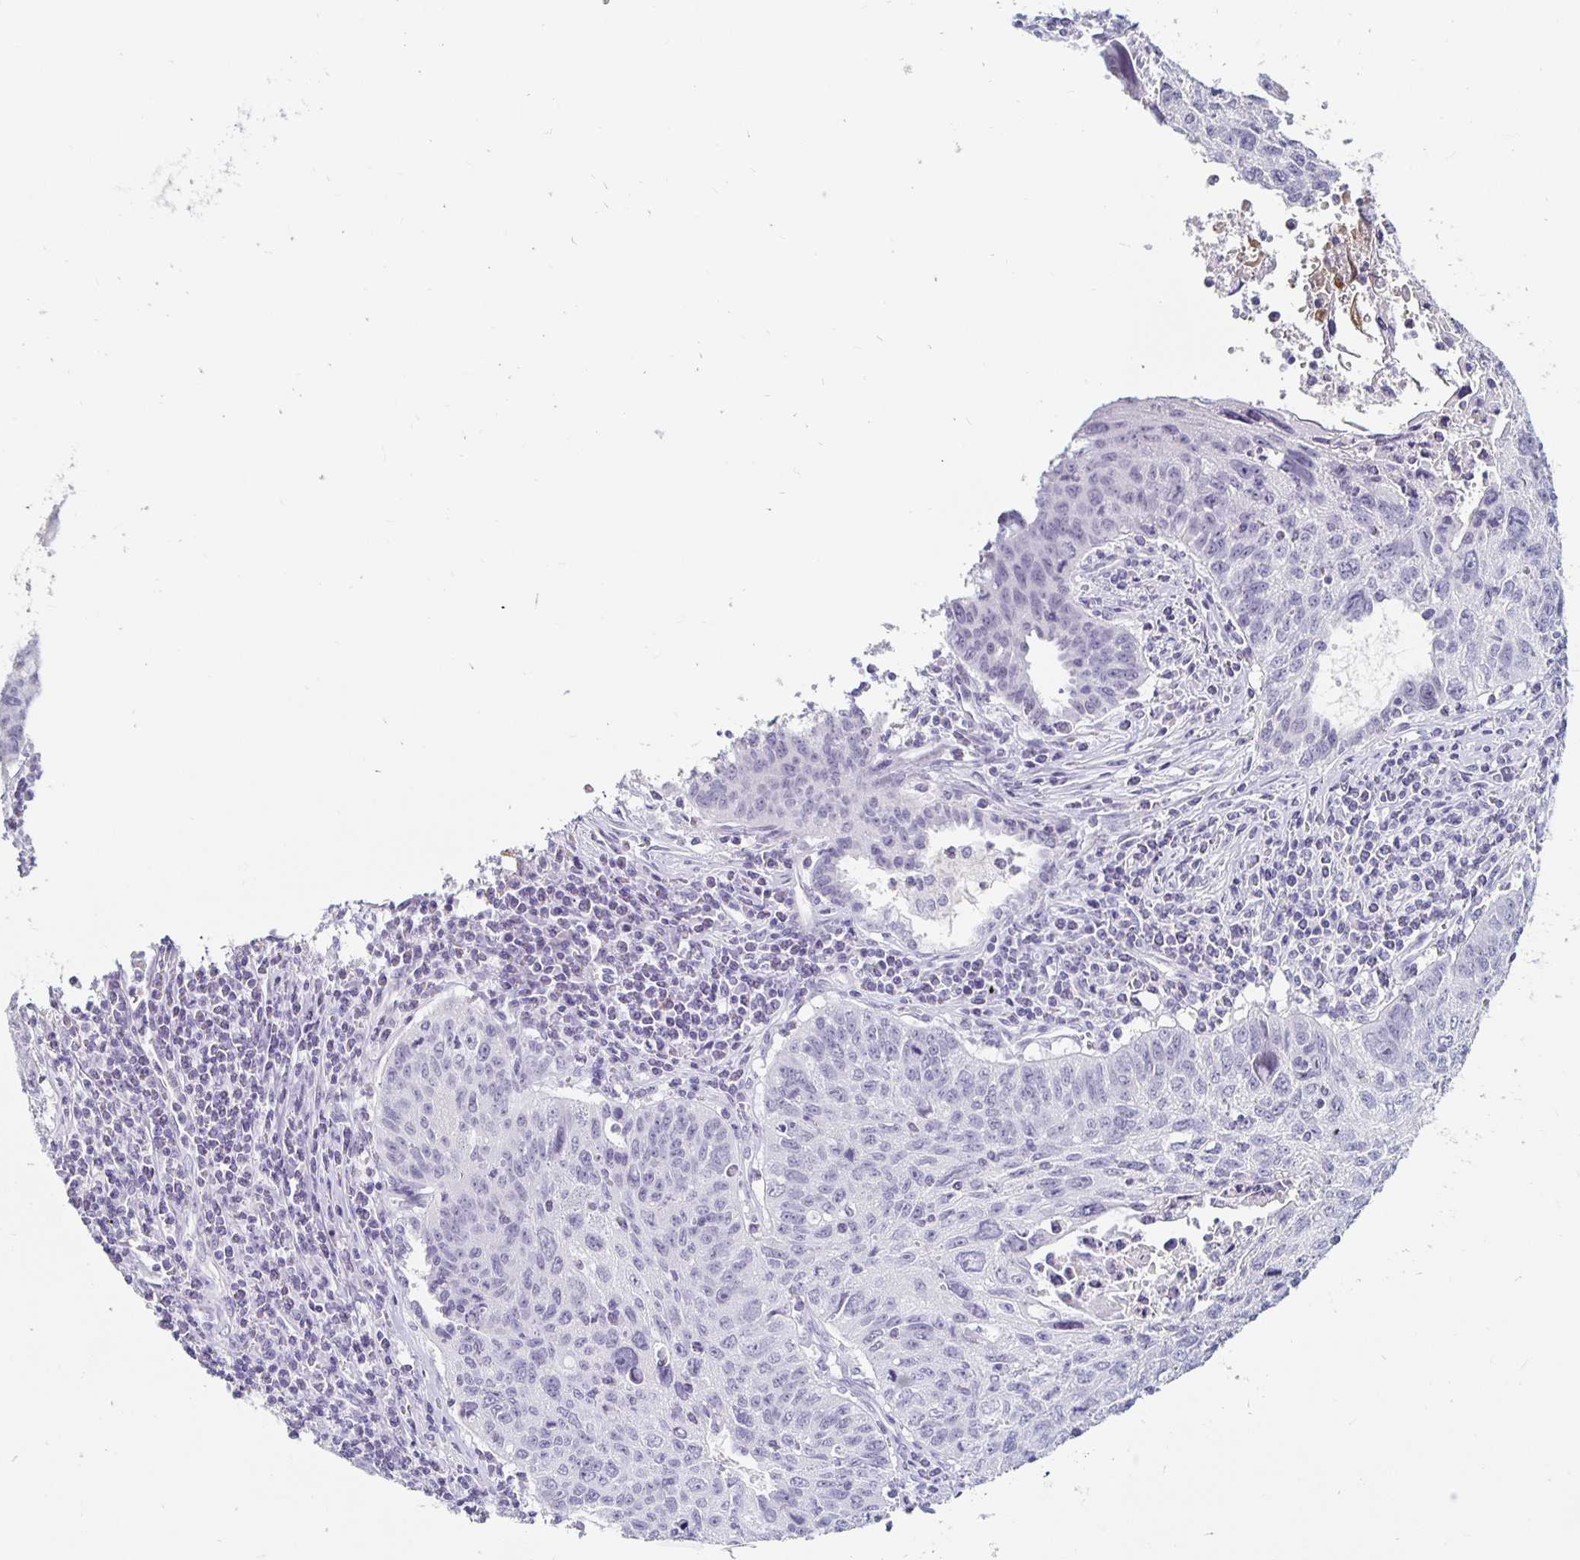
{"staining": {"intensity": "negative", "quantity": "none", "location": "none"}, "tissue": "lung cancer", "cell_type": "Tumor cells", "image_type": "cancer", "snomed": [{"axis": "morphology", "description": "Normal morphology"}, {"axis": "morphology", "description": "Aneuploidy"}, {"axis": "morphology", "description": "Squamous cell carcinoma, NOS"}, {"axis": "topography", "description": "Lymph node"}, {"axis": "topography", "description": "Lung"}], "caption": "There is no significant positivity in tumor cells of lung cancer (squamous cell carcinoma).", "gene": "KCNQ2", "patient": {"sex": "female", "age": 76}}